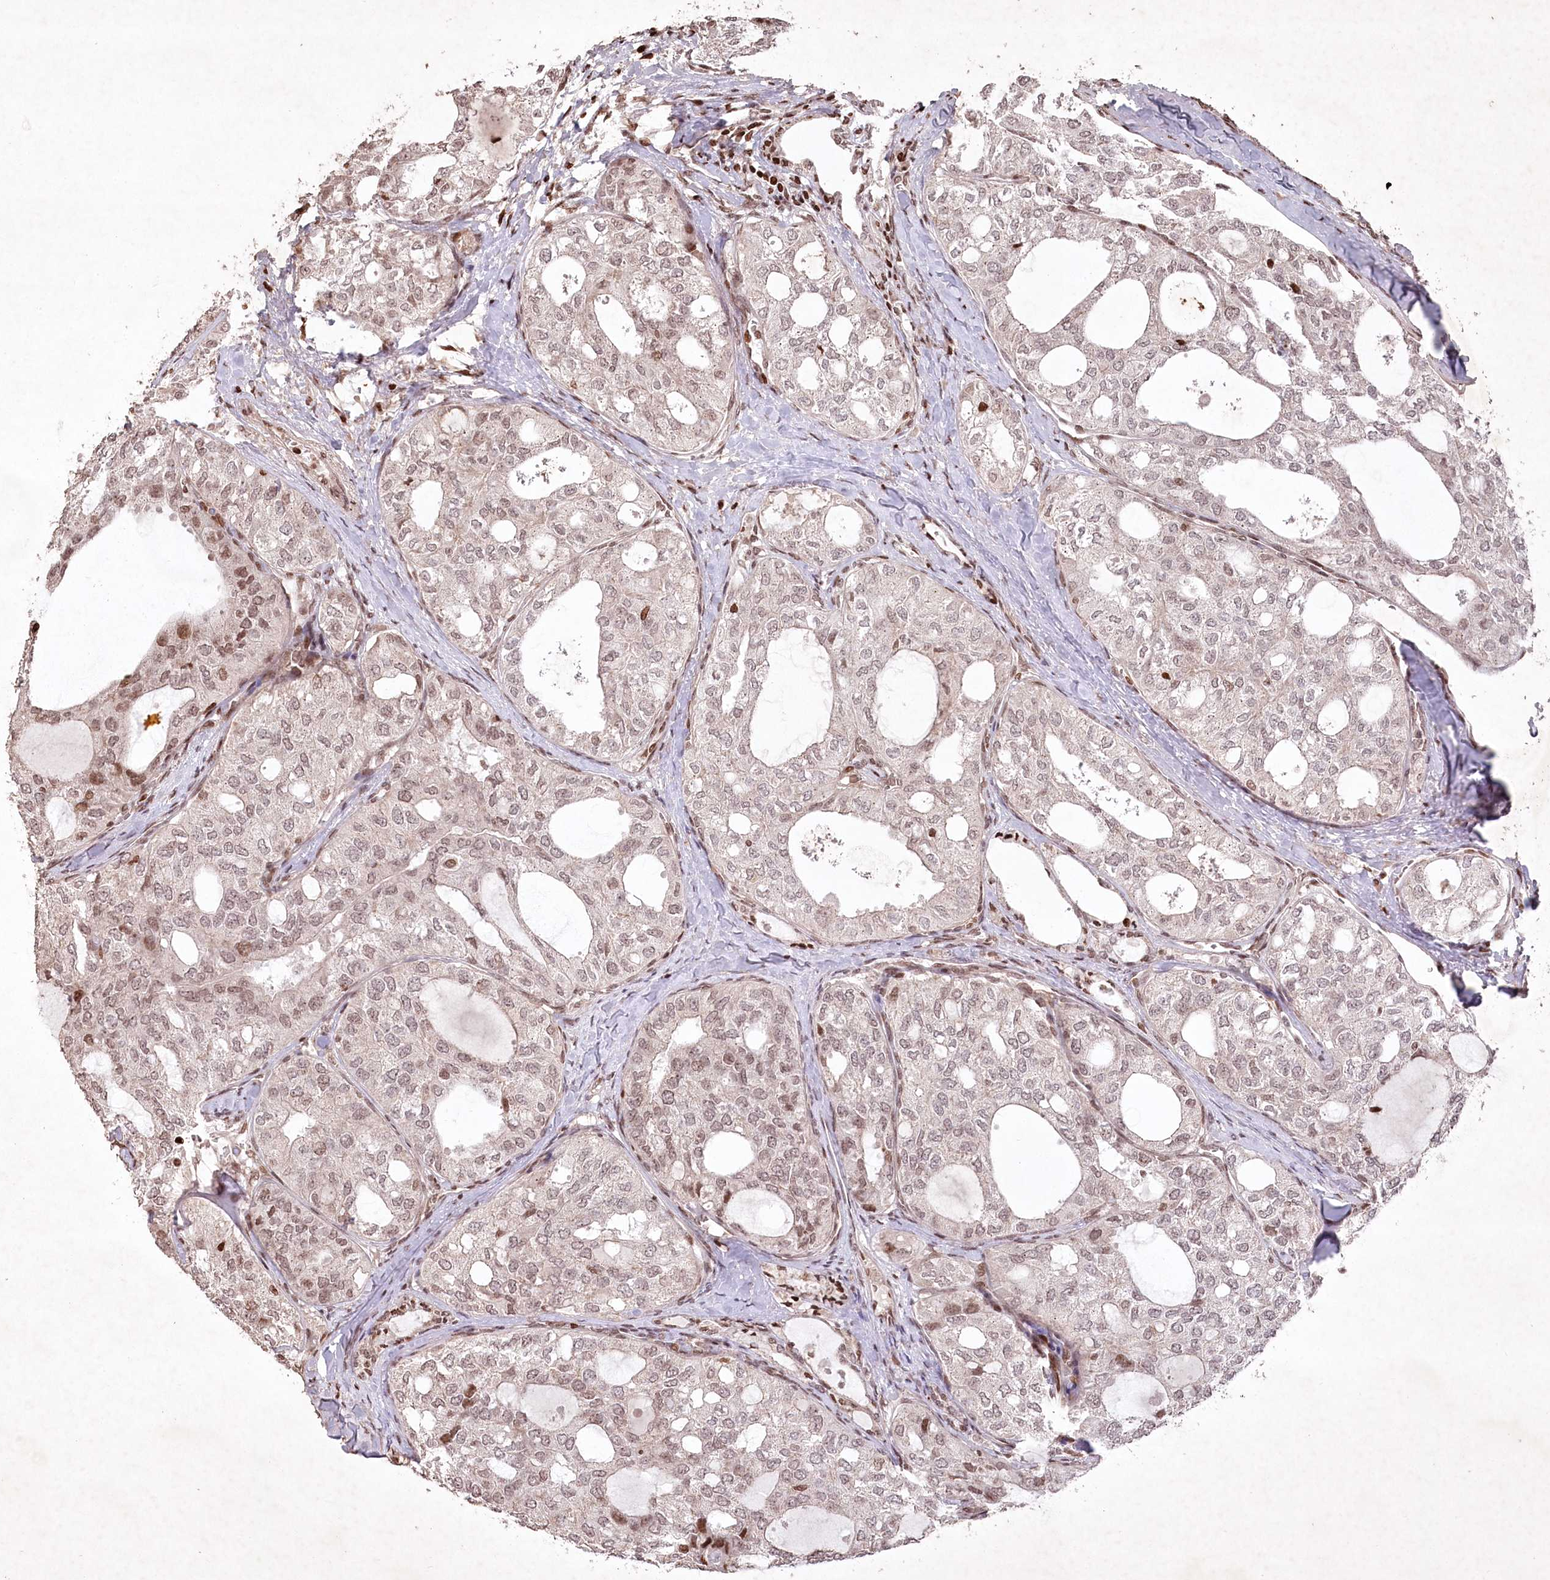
{"staining": {"intensity": "weak", "quantity": ">75%", "location": "nuclear"}, "tissue": "thyroid cancer", "cell_type": "Tumor cells", "image_type": "cancer", "snomed": [{"axis": "morphology", "description": "Follicular adenoma carcinoma, NOS"}, {"axis": "topography", "description": "Thyroid gland"}], "caption": "A micrograph showing weak nuclear positivity in approximately >75% of tumor cells in thyroid cancer (follicular adenoma carcinoma), as visualized by brown immunohistochemical staining.", "gene": "CCSER2", "patient": {"sex": "male", "age": 75}}